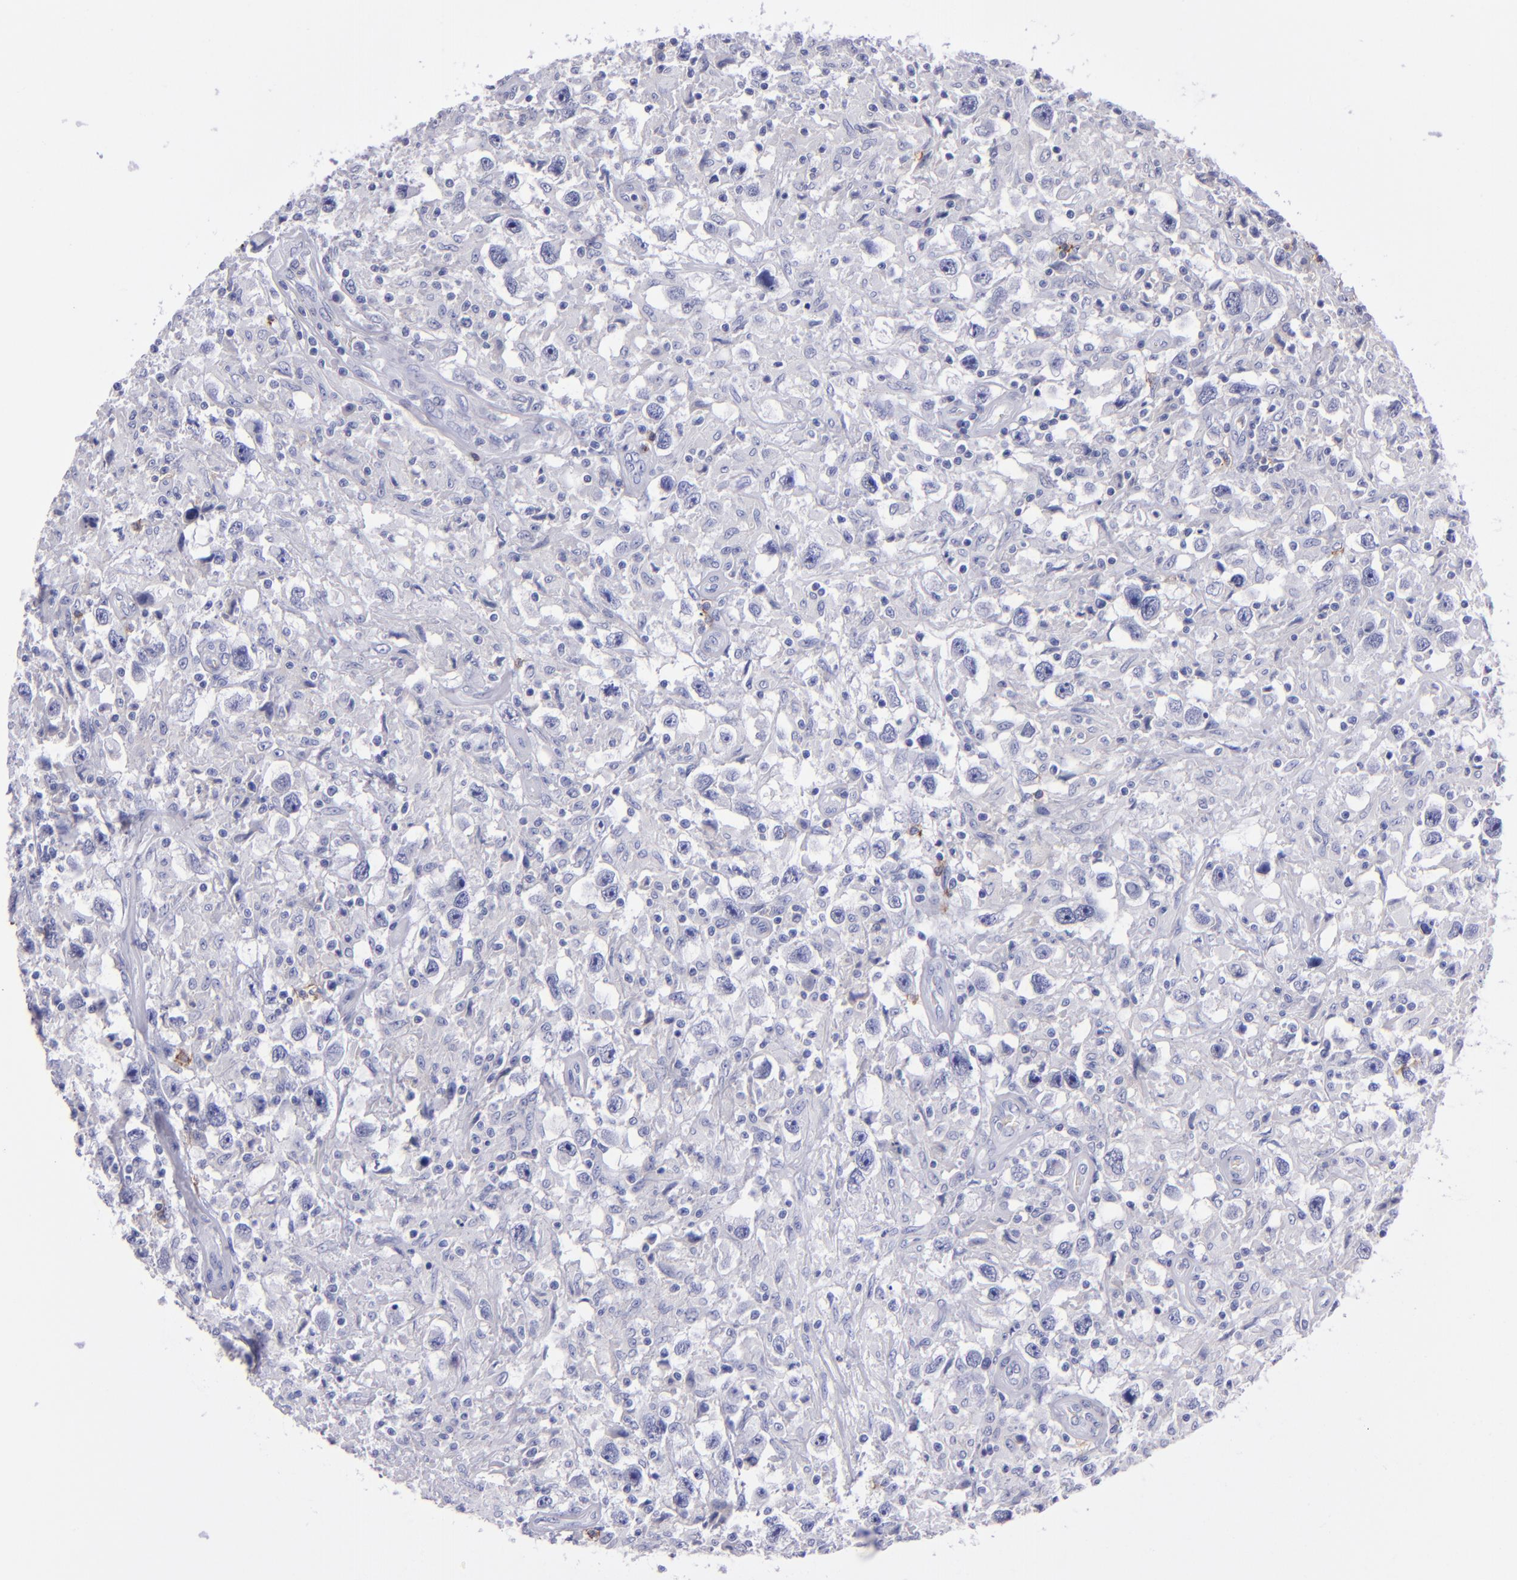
{"staining": {"intensity": "negative", "quantity": "none", "location": "none"}, "tissue": "testis cancer", "cell_type": "Tumor cells", "image_type": "cancer", "snomed": [{"axis": "morphology", "description": "Seminoma, NOS"}, {"axis": "topography", "description": "Testis"}], "caption": "High power microscopy image of an IHC micrograph of testis seminoma, revealing no significant positivity in tumor cells. (DAB IHC with hematoxylin counter stain).", "gene": "CD37", "patient": {"sex": "male", "age": 34}}